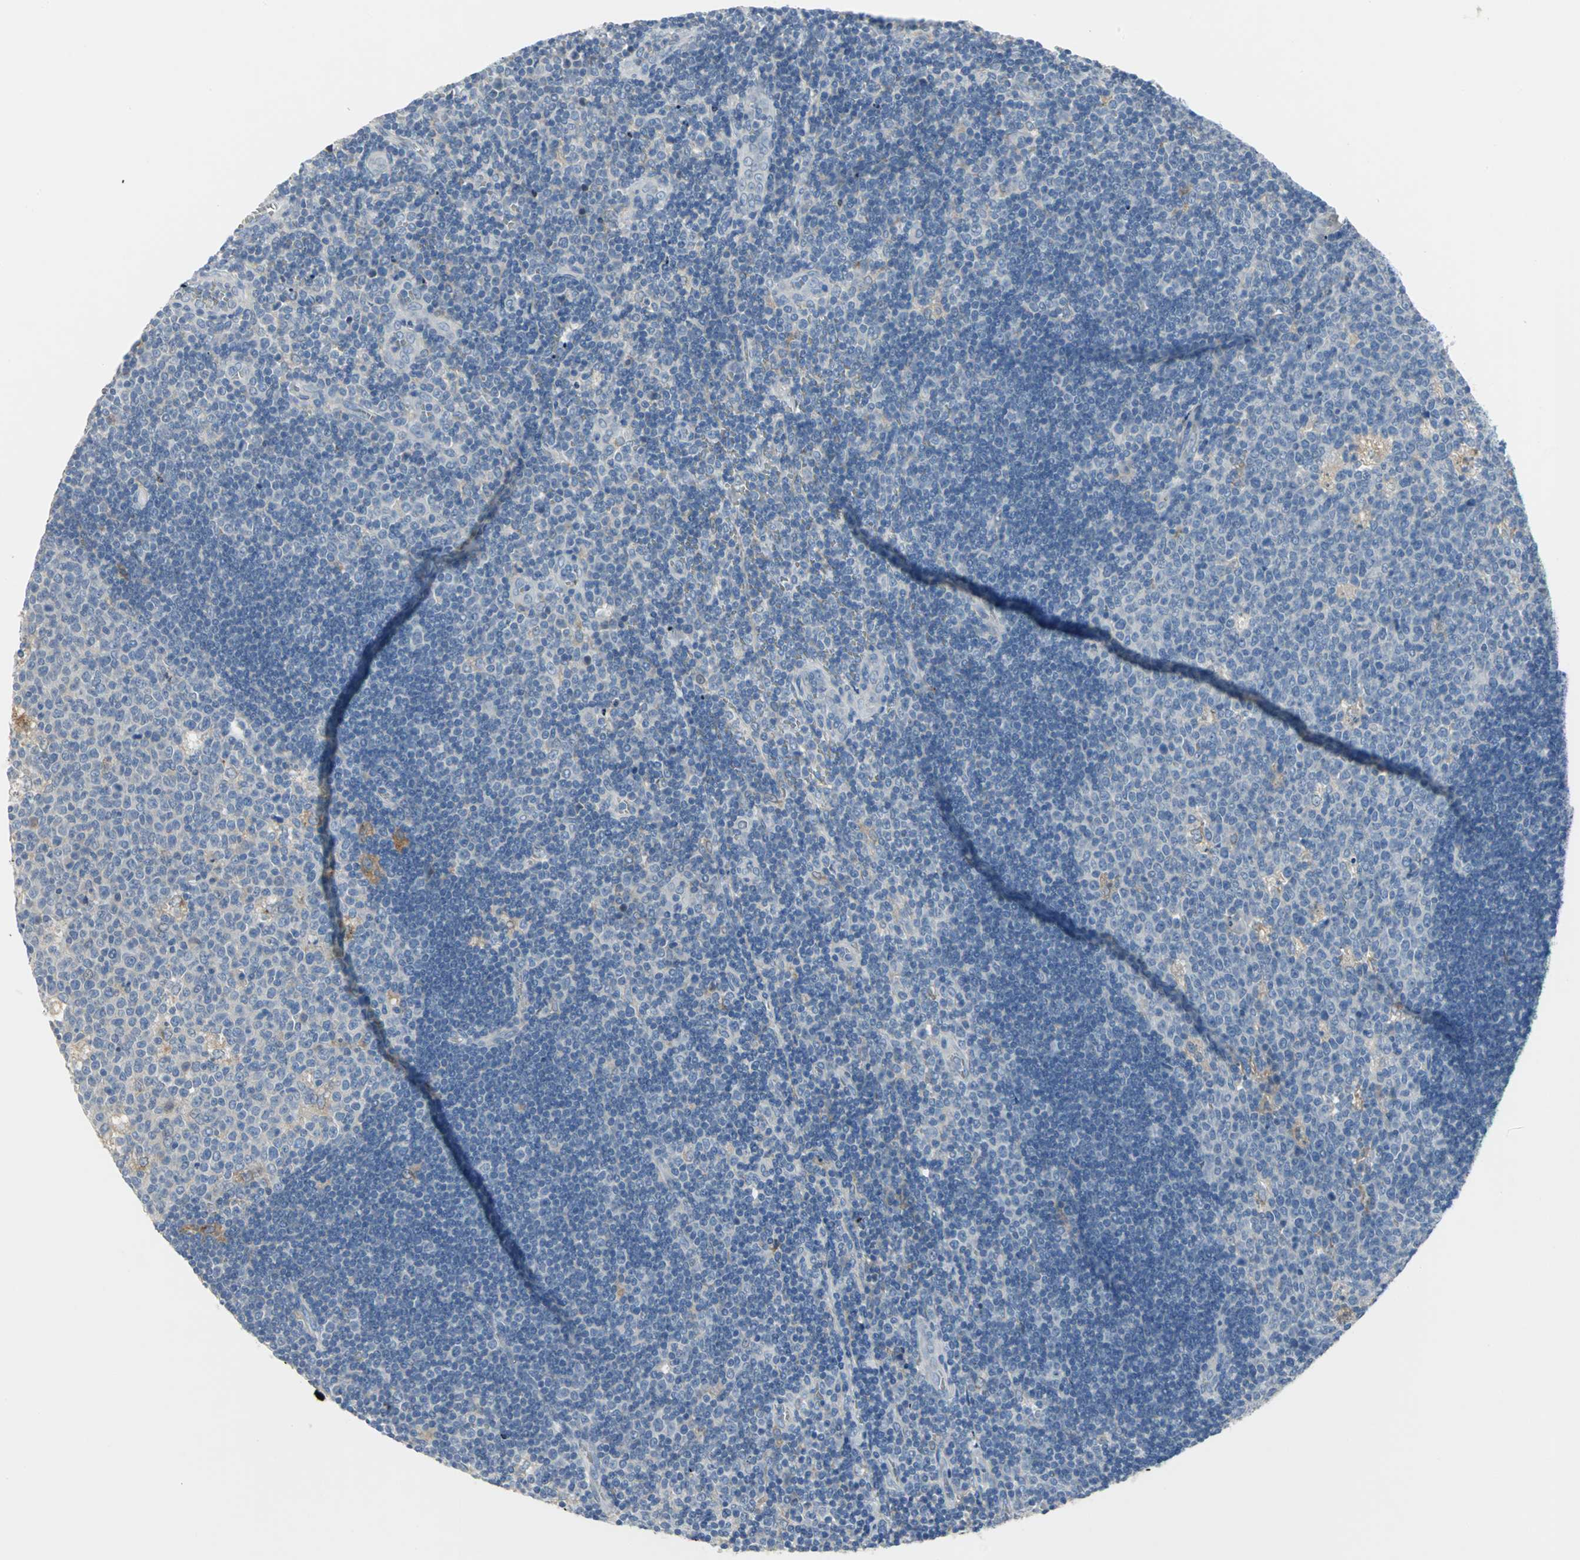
{"staining": {"intensity": "weak", "quantity": "<25%", "location": "cytoplasmic/membranous"}, "tissue": "lymph node", "cell_type": "Germinal center cells", "image_type": "normal", "snomed": [{"axis": "morphology", "description": "Normal tissue, NOS"}, {"axis": "topography", "description": "Lymph node"}, {"axis": "topography", "description": "Salivary gland"}], "caption": "Lymph node was stained to show a protein in brown. There is no significant staining in germinal center cells.", "gene": "PTGDS", "patient": {"sex": "male", "age": 8}}